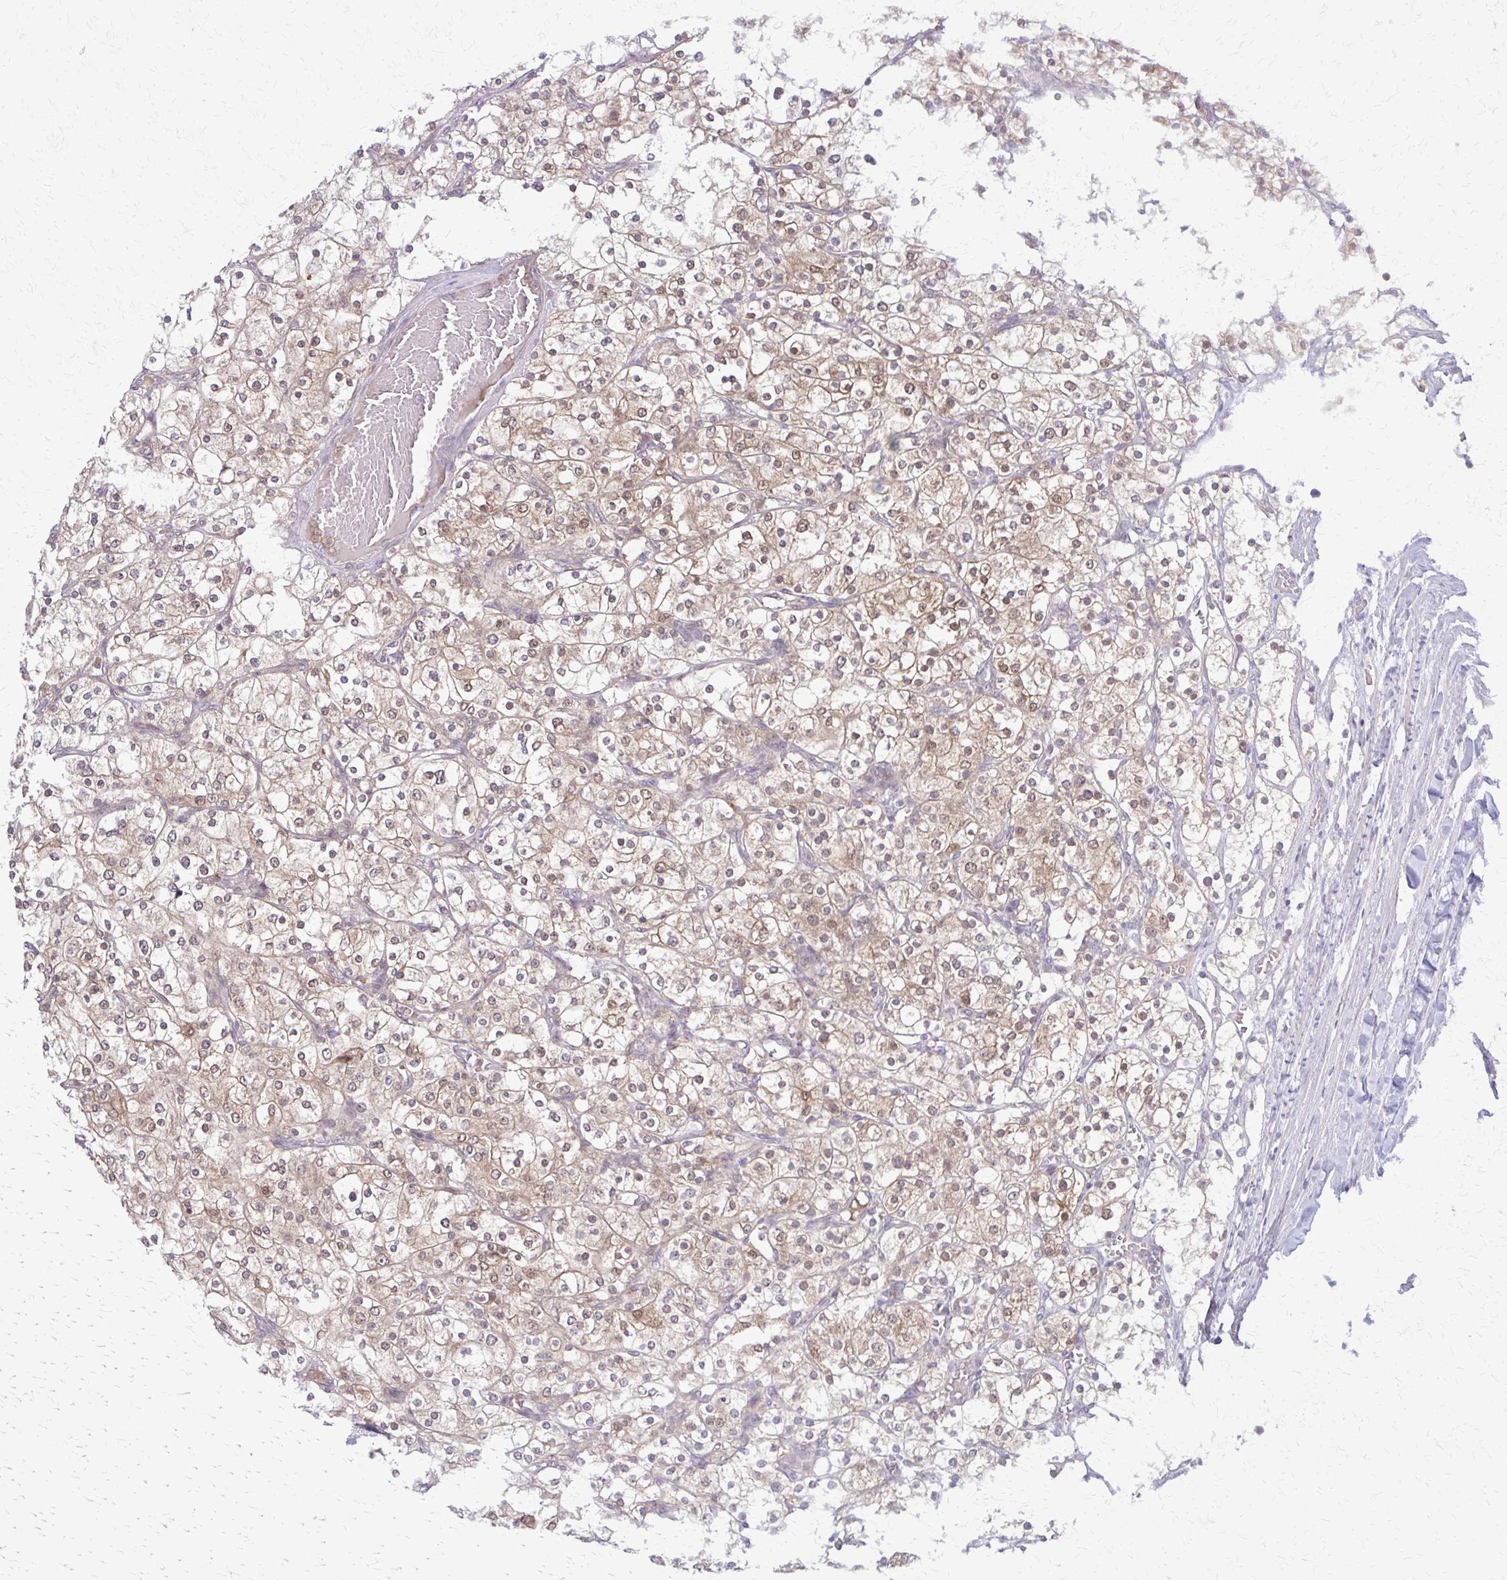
{"staining": {"intensity": "weak", "quantity": ">75%", "location": "cytoplasmic/membranous,nuclear"}, "tissue": "renal cancer", "cell_type": "Tumor cells", "image_type": "cancer", "snomed": [{"axis": "morphology", "description": "Adenocarcinoma, NOS"}, {"axis": "topography", "description": "Kidney"}], "caption": "IHC staining of renal cancer, which shows low levels of weak cytoplasmic/membranous and nuclear expression in approximately >75% of tumor cells indicating weak cytoplasmic/membranous and nuclear protein expression. The staining was performed using DAB (3,3'-diaminobenzidine) (brown) for protein detection and nuclei were counterstained in hematoxylin (blue).", "gene": "GLRX", "patient": {"sex": "male", "age": 80}}